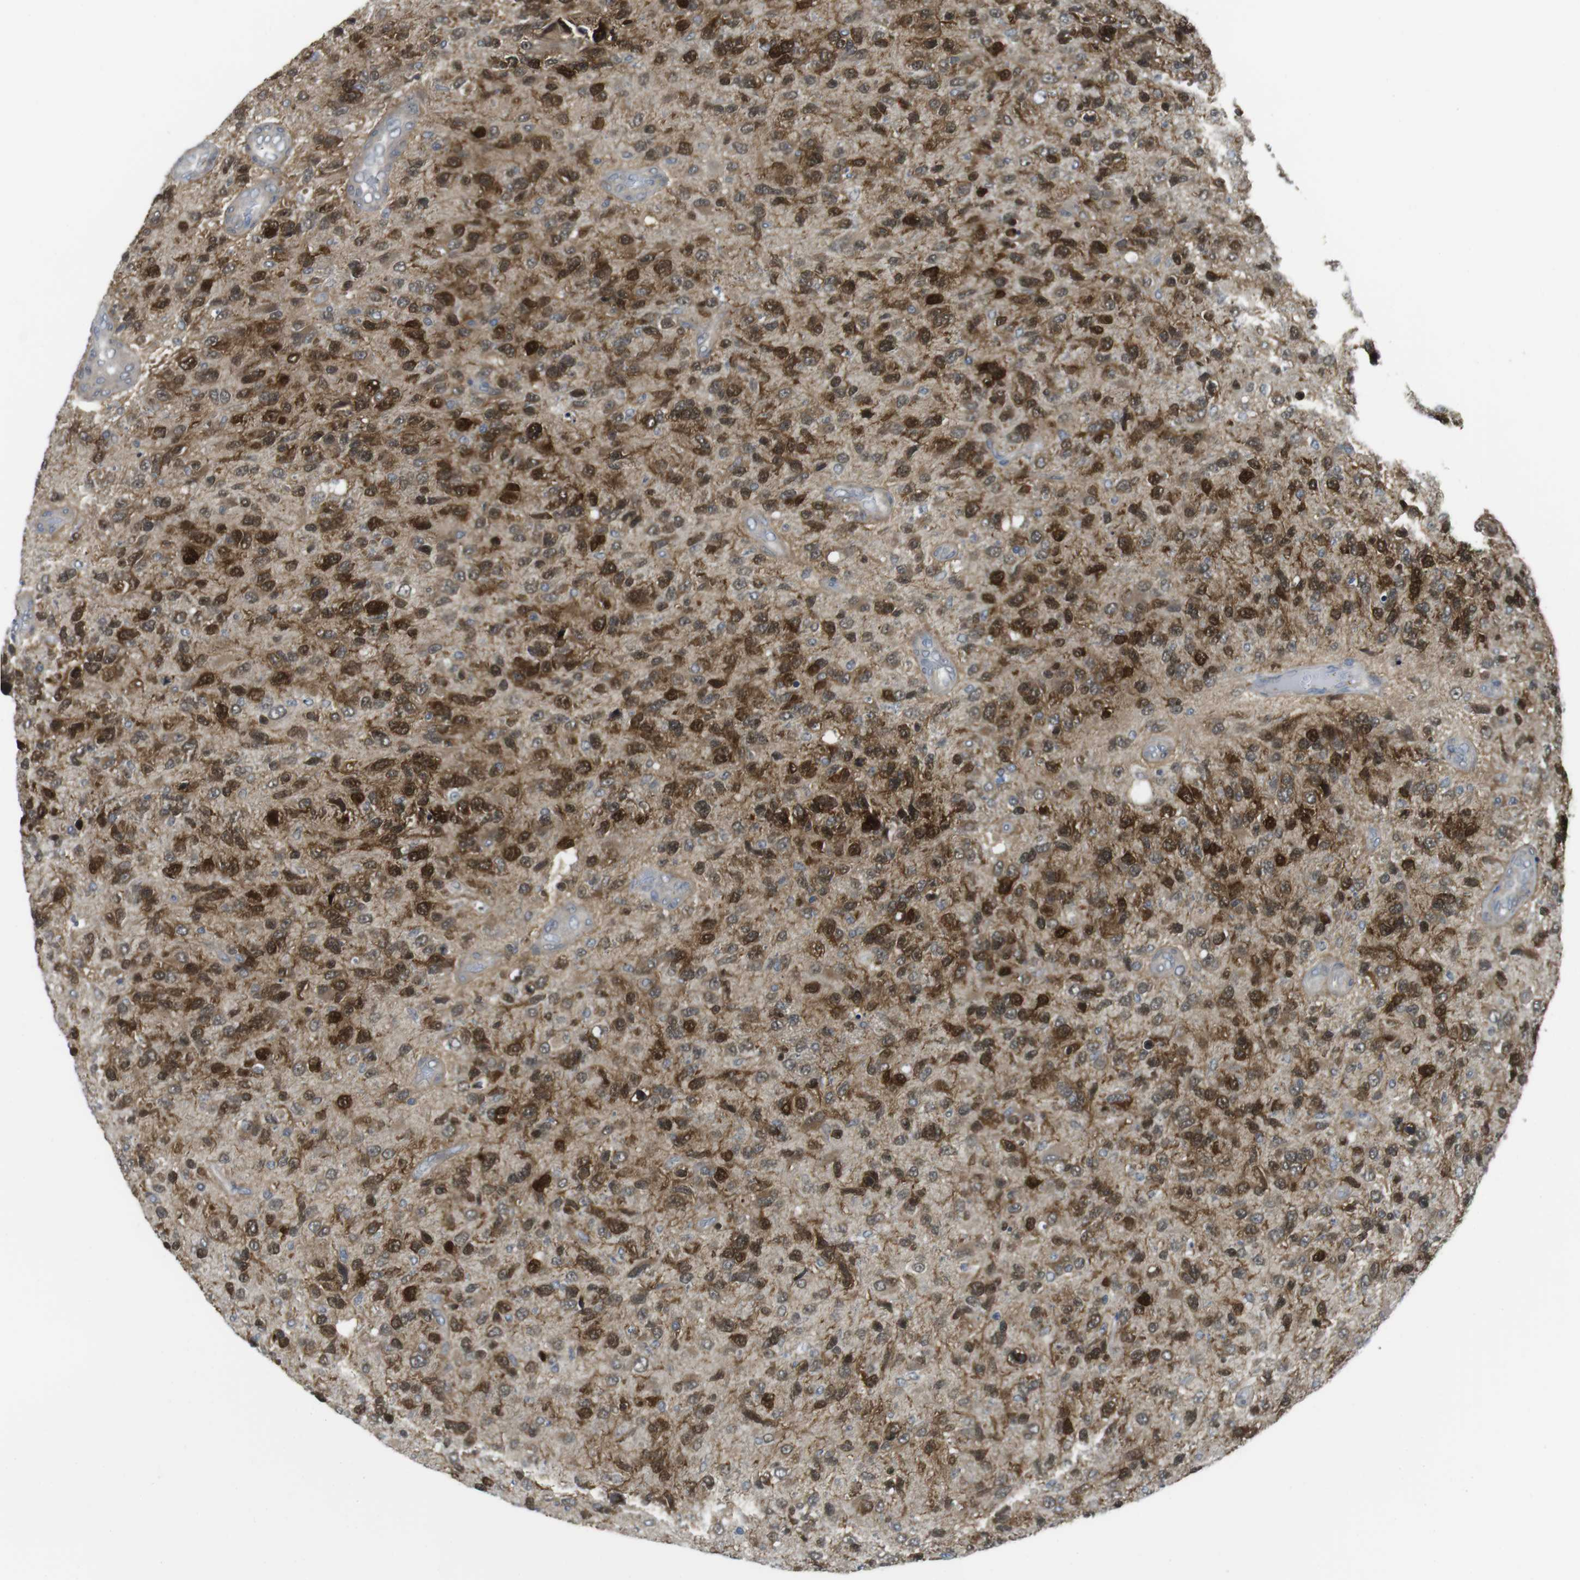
{"staining": {"intensity": "strong", "quantity": ">75%", "location": "cytoplasmic/membranous,nuclear"}, "tissue": "glioma", "cell_type": "Tumor cells", "image_type": "cancer", "snomed": [{"axis": "morphology", "description": "Glioma, malignant, High grade"}, {"axis": "topography", "description": "Brain"}], "caption": "This is an image of IHC staining of glioma, which shows strong positivity in the cytoplasmic/membranous and nuclear of tumor cells.", "gene": "CASP2", "patient": {"sex": "female", "age": 58}}